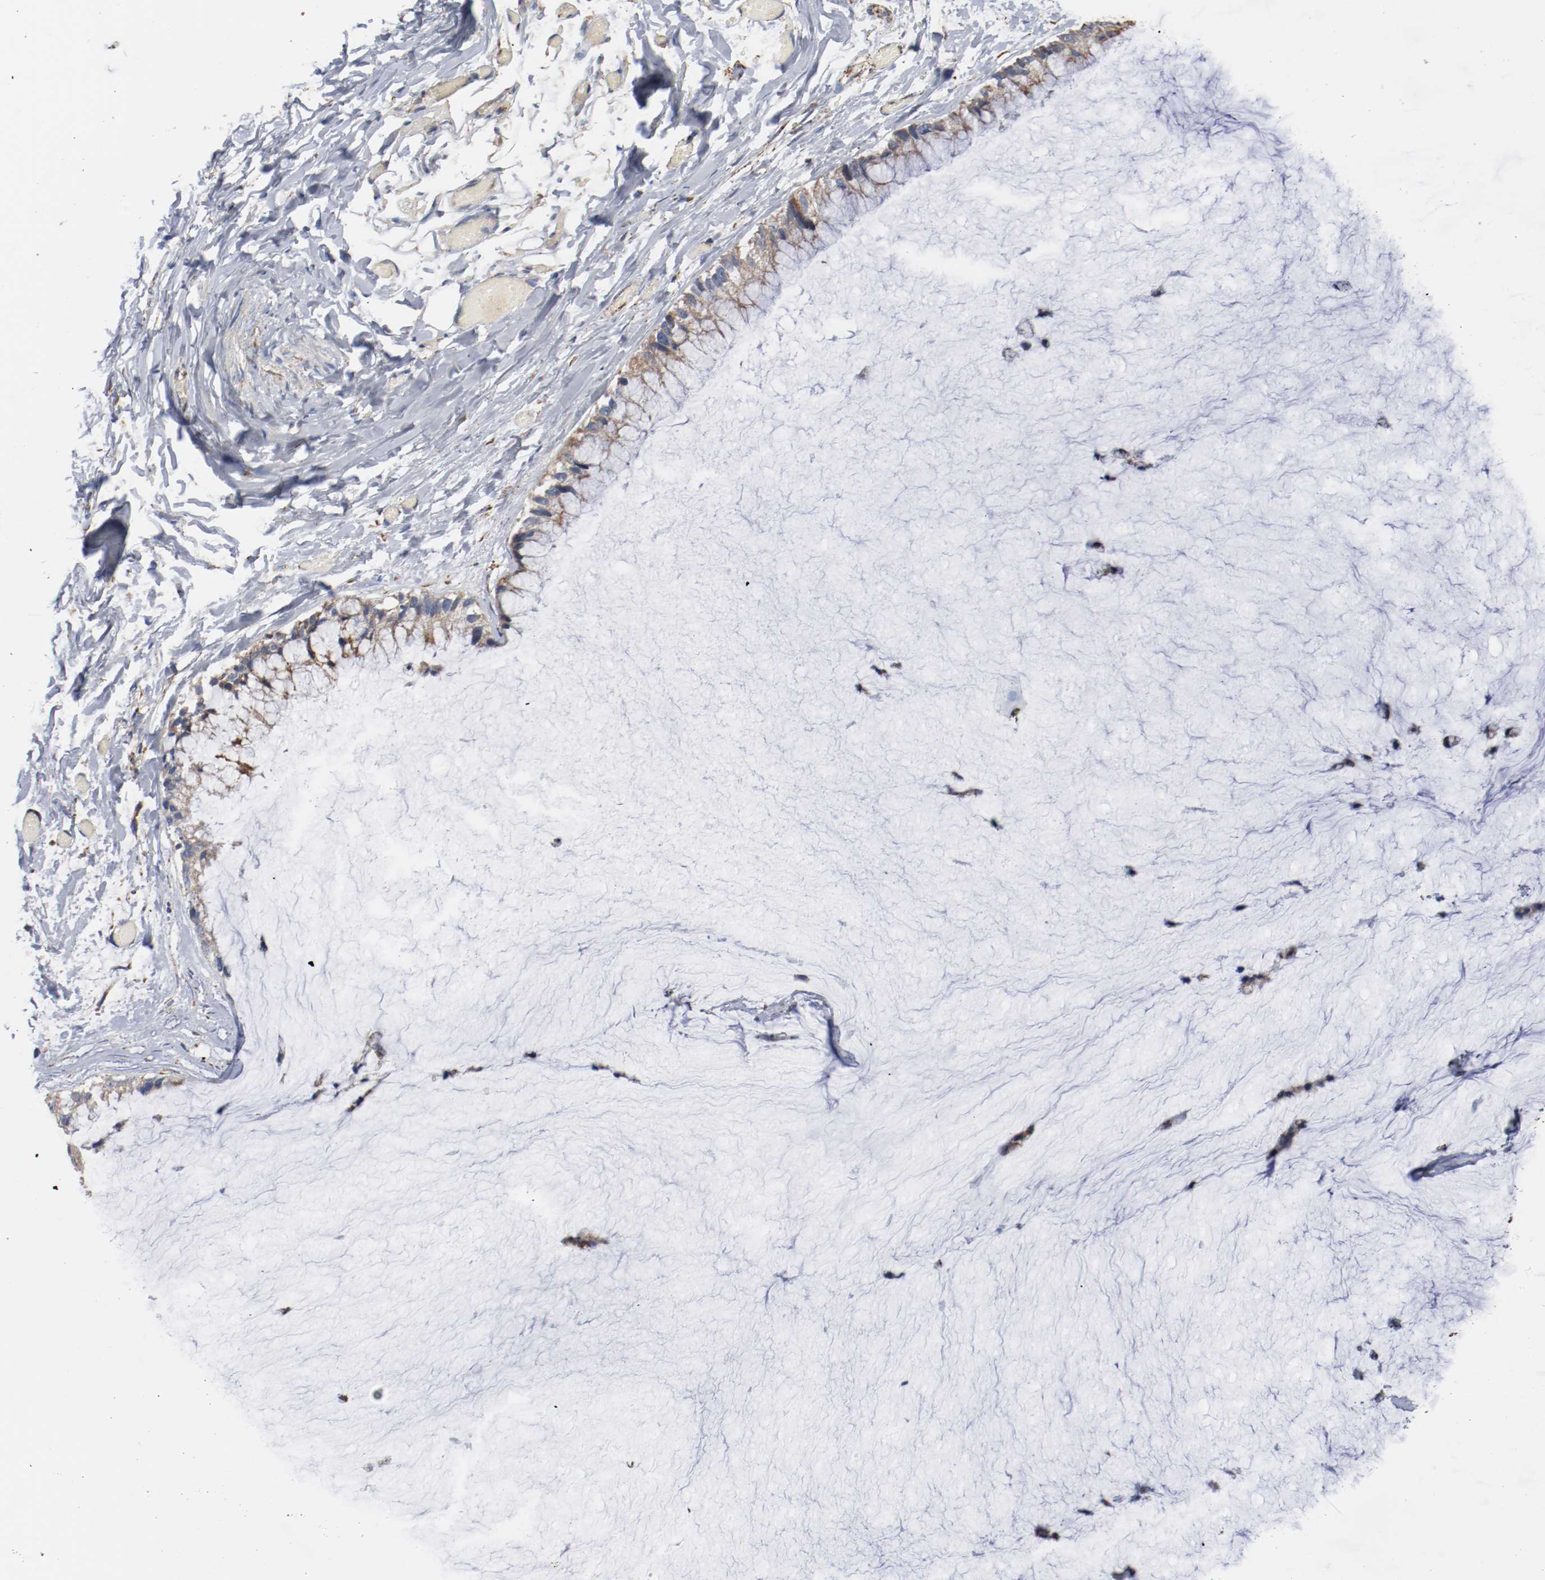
{"staining": {"intensity": "weak", "quantity": "25%-75%", "location": "cytoplasmic/membranous"}, "tissue": "ovarian cancer", "cell_type": "Tumor cells", "image_type": "cancer", "snomed": [{"axis": "morphology", "description": "Cystadenocarcinoma, mucinous, NOS"}, {"axis": "topography", "description": "Ovary"}], "caption": "Immunohistochemical staining of human ovarian cancer (mucinous cystadenocarcinoma) exhibits low levels of weak cytoplasmic/membranous staining in about 25%-75% of tumor cells.", "gene": "NDUFS4", "patient": {"sex": "female", "age": 39}}